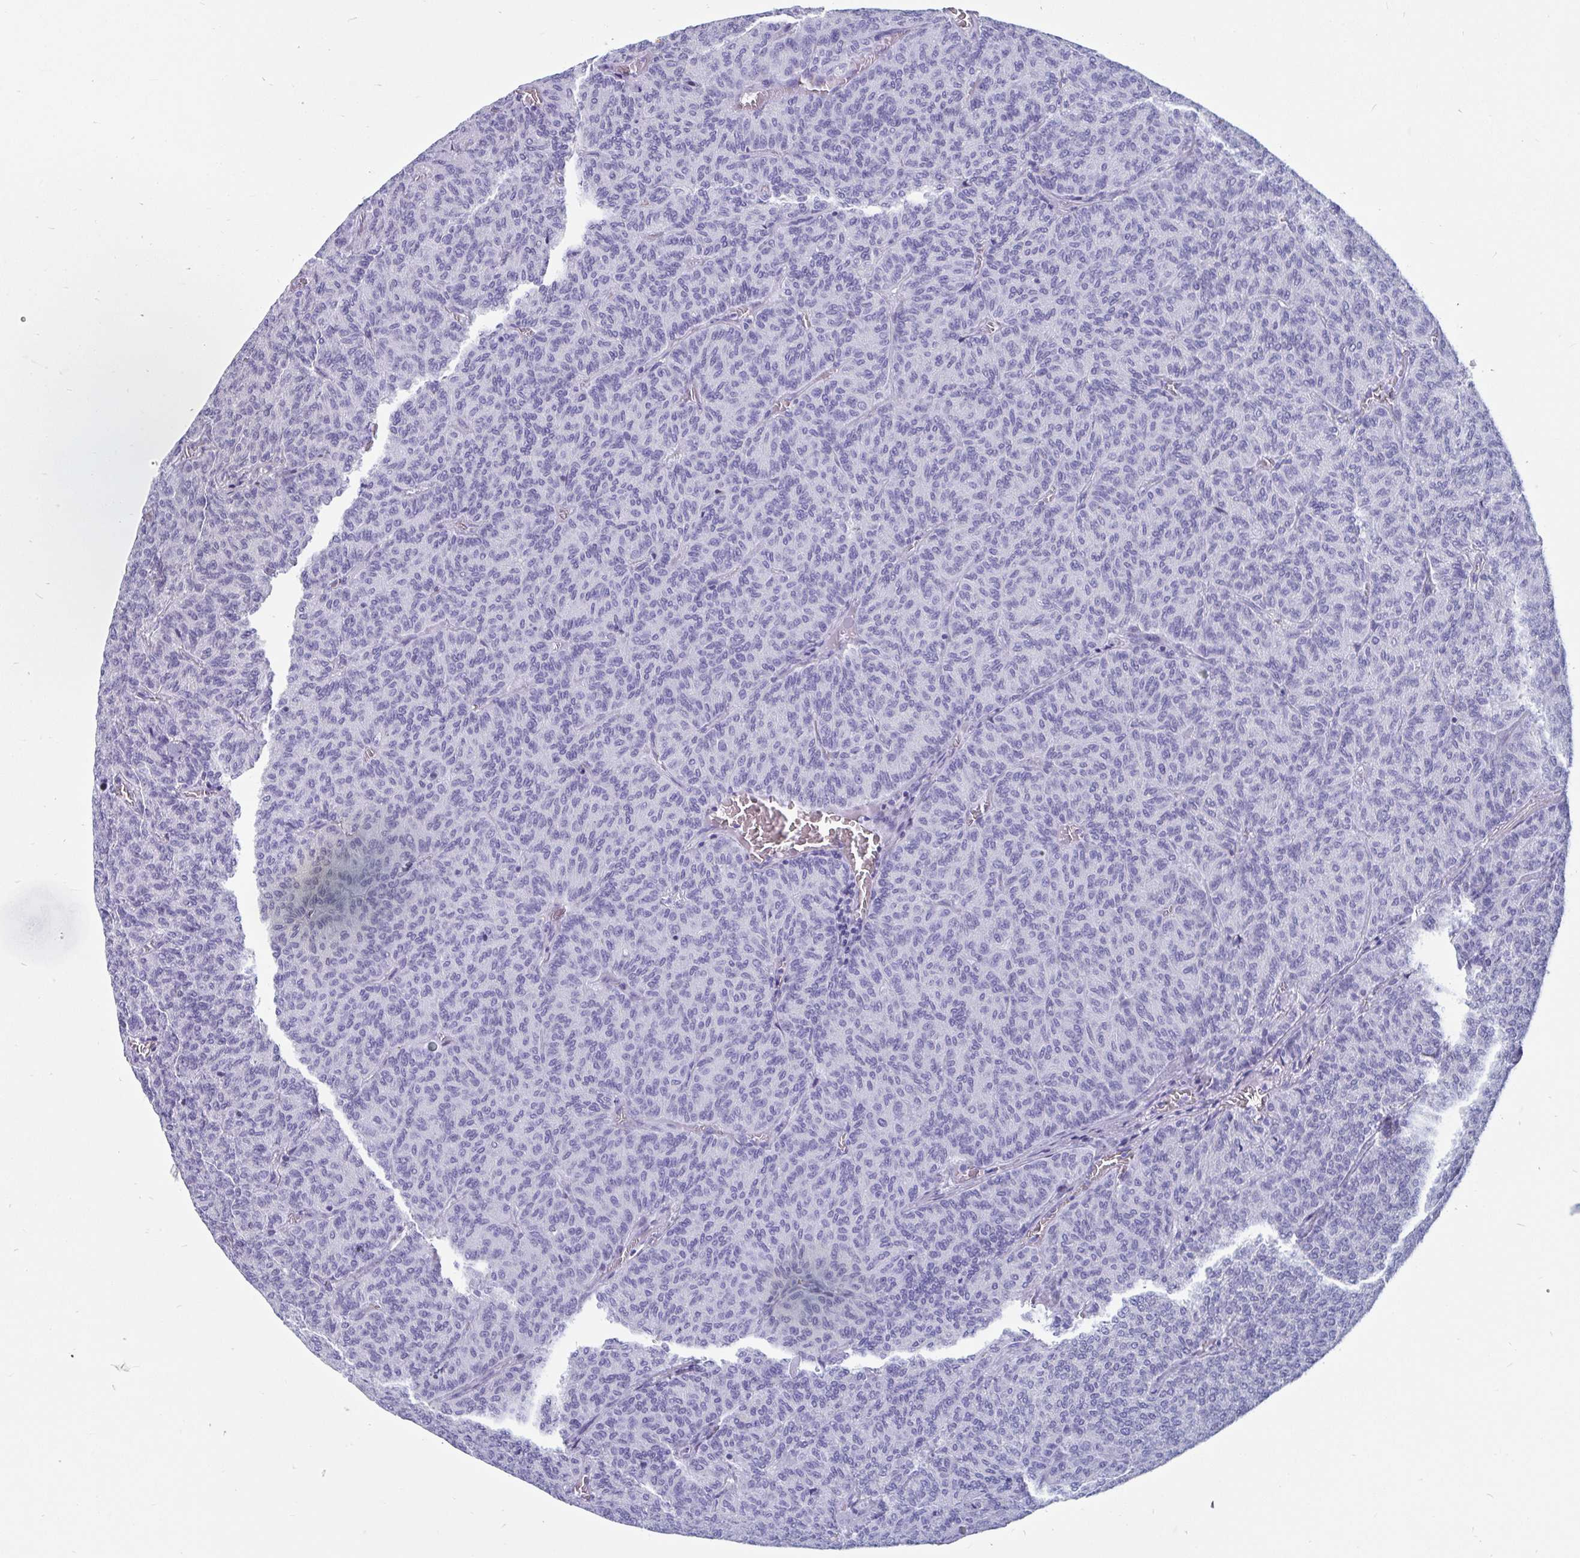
{"staining": {"intensity": "negative", "quantity": "none", "location": "none"}, "tissue": "carcinoid", "cell_type": "Tumor cells", "image_type": "cancer", "snomed": [{"axis": "morphology", "description": "Carcinoid, malignant, NOS"}, {"axis": "topography", "description": "Lung"}], "caption": "The image demonstrates no significant expression in tumor cells of carcinoid. The staining was performed using DAB to visualize the protein expression in brown, while the nuclei were stained in blue with hematoxylin (Magnification: 20x).", "gene": "GKN2", "patient": {"sex": "male", "age": 61}}